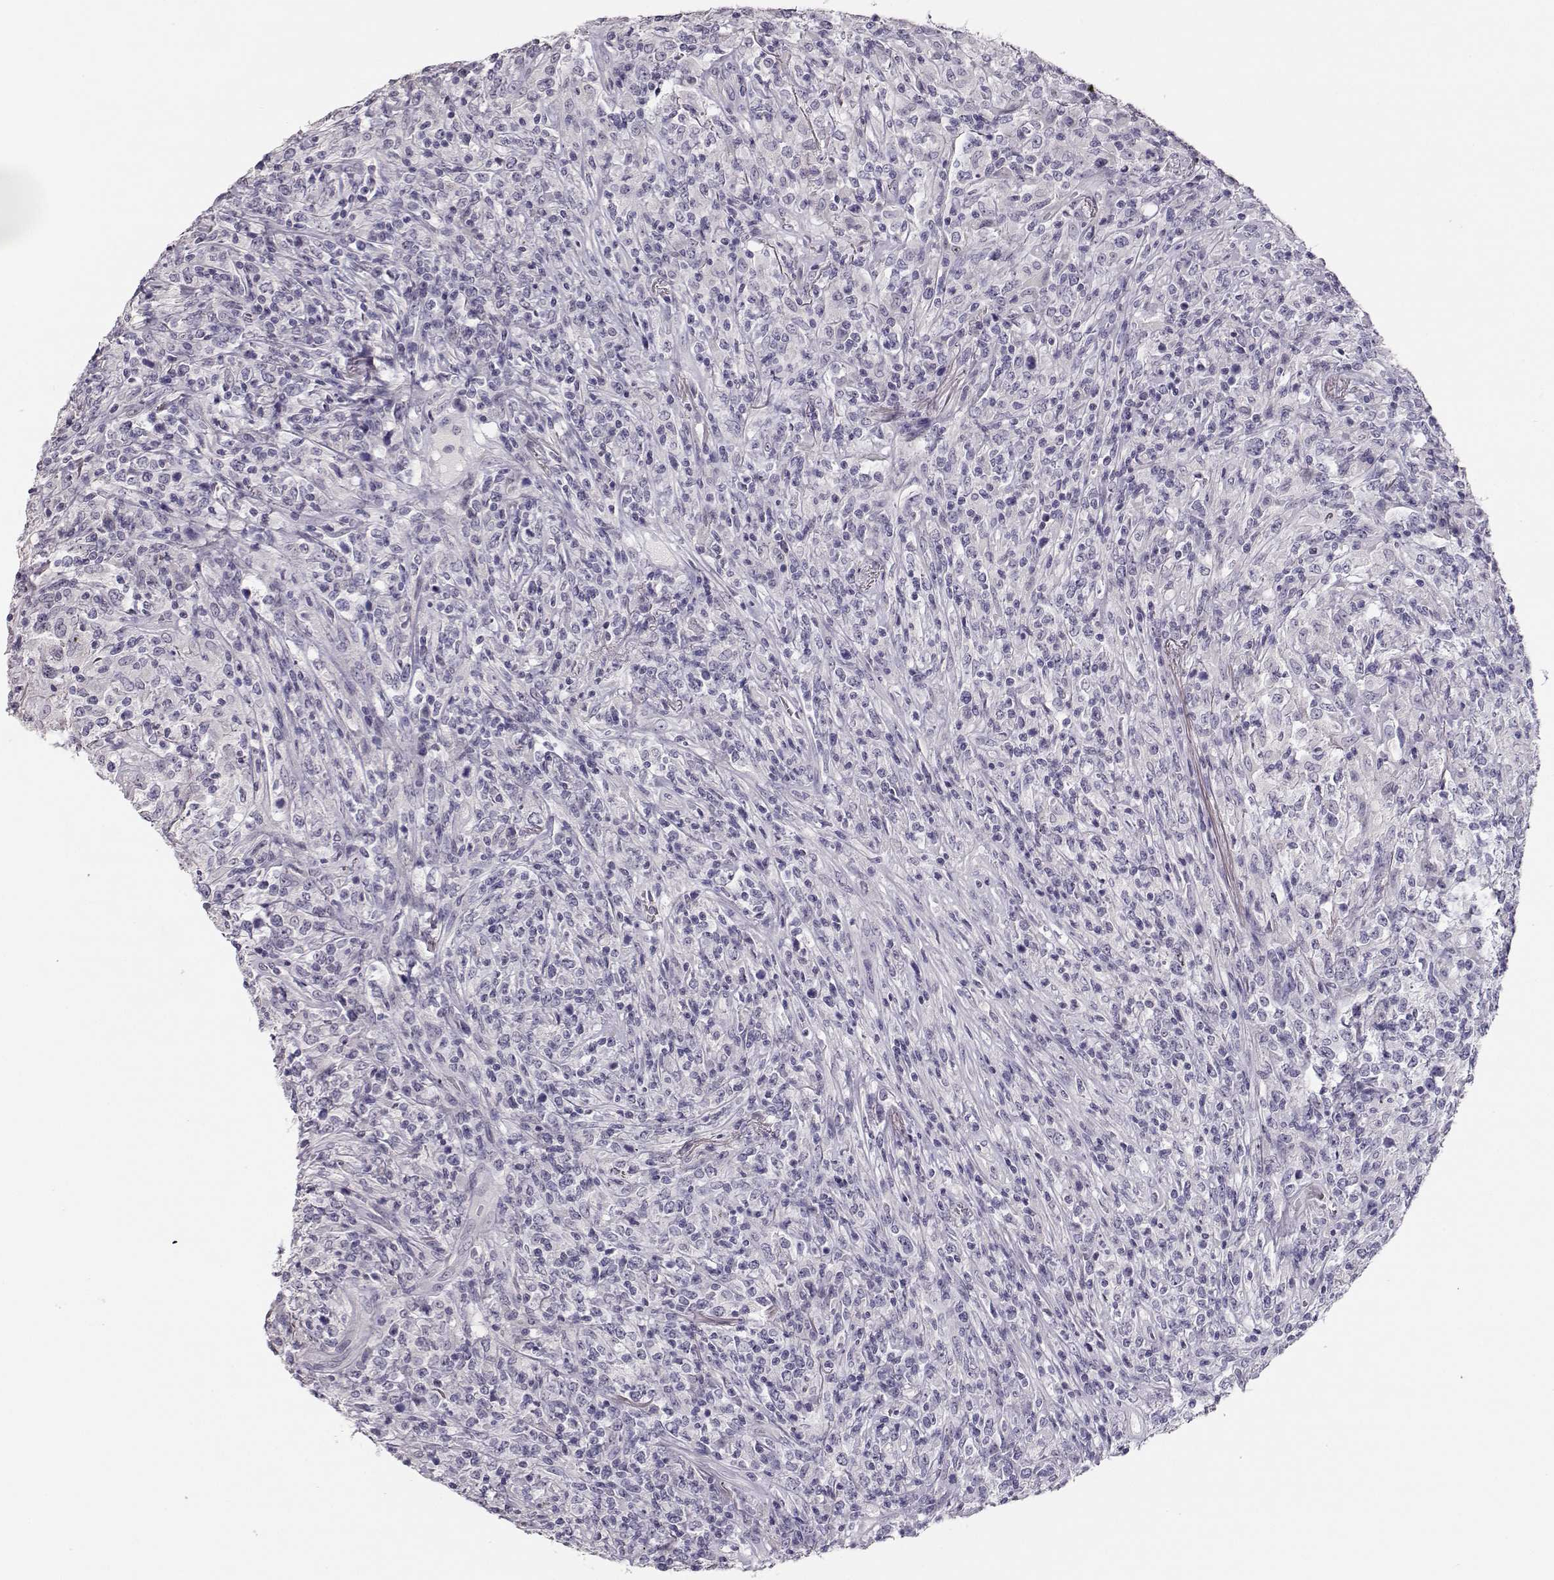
{"staining": {"intensity": "negative", "quantity": "none", "location": "none"}, "tissue": "lymphoma", "cell_type": "Tumor cells", "image_type": "cancer", "snomed": [{"axis": "morphology", "description": "Malignant lymphoma, non-Hodgkin's type, High grade"}, {"axis": "topography", "description": "Lung"}], "caption": "Human lymphoma stained for a protein using immunohistochemistry (IHC) displays no positivity in tumor cells.", "gene": "MAGEC1", "patient": {"sex": "male", "age": 79}}